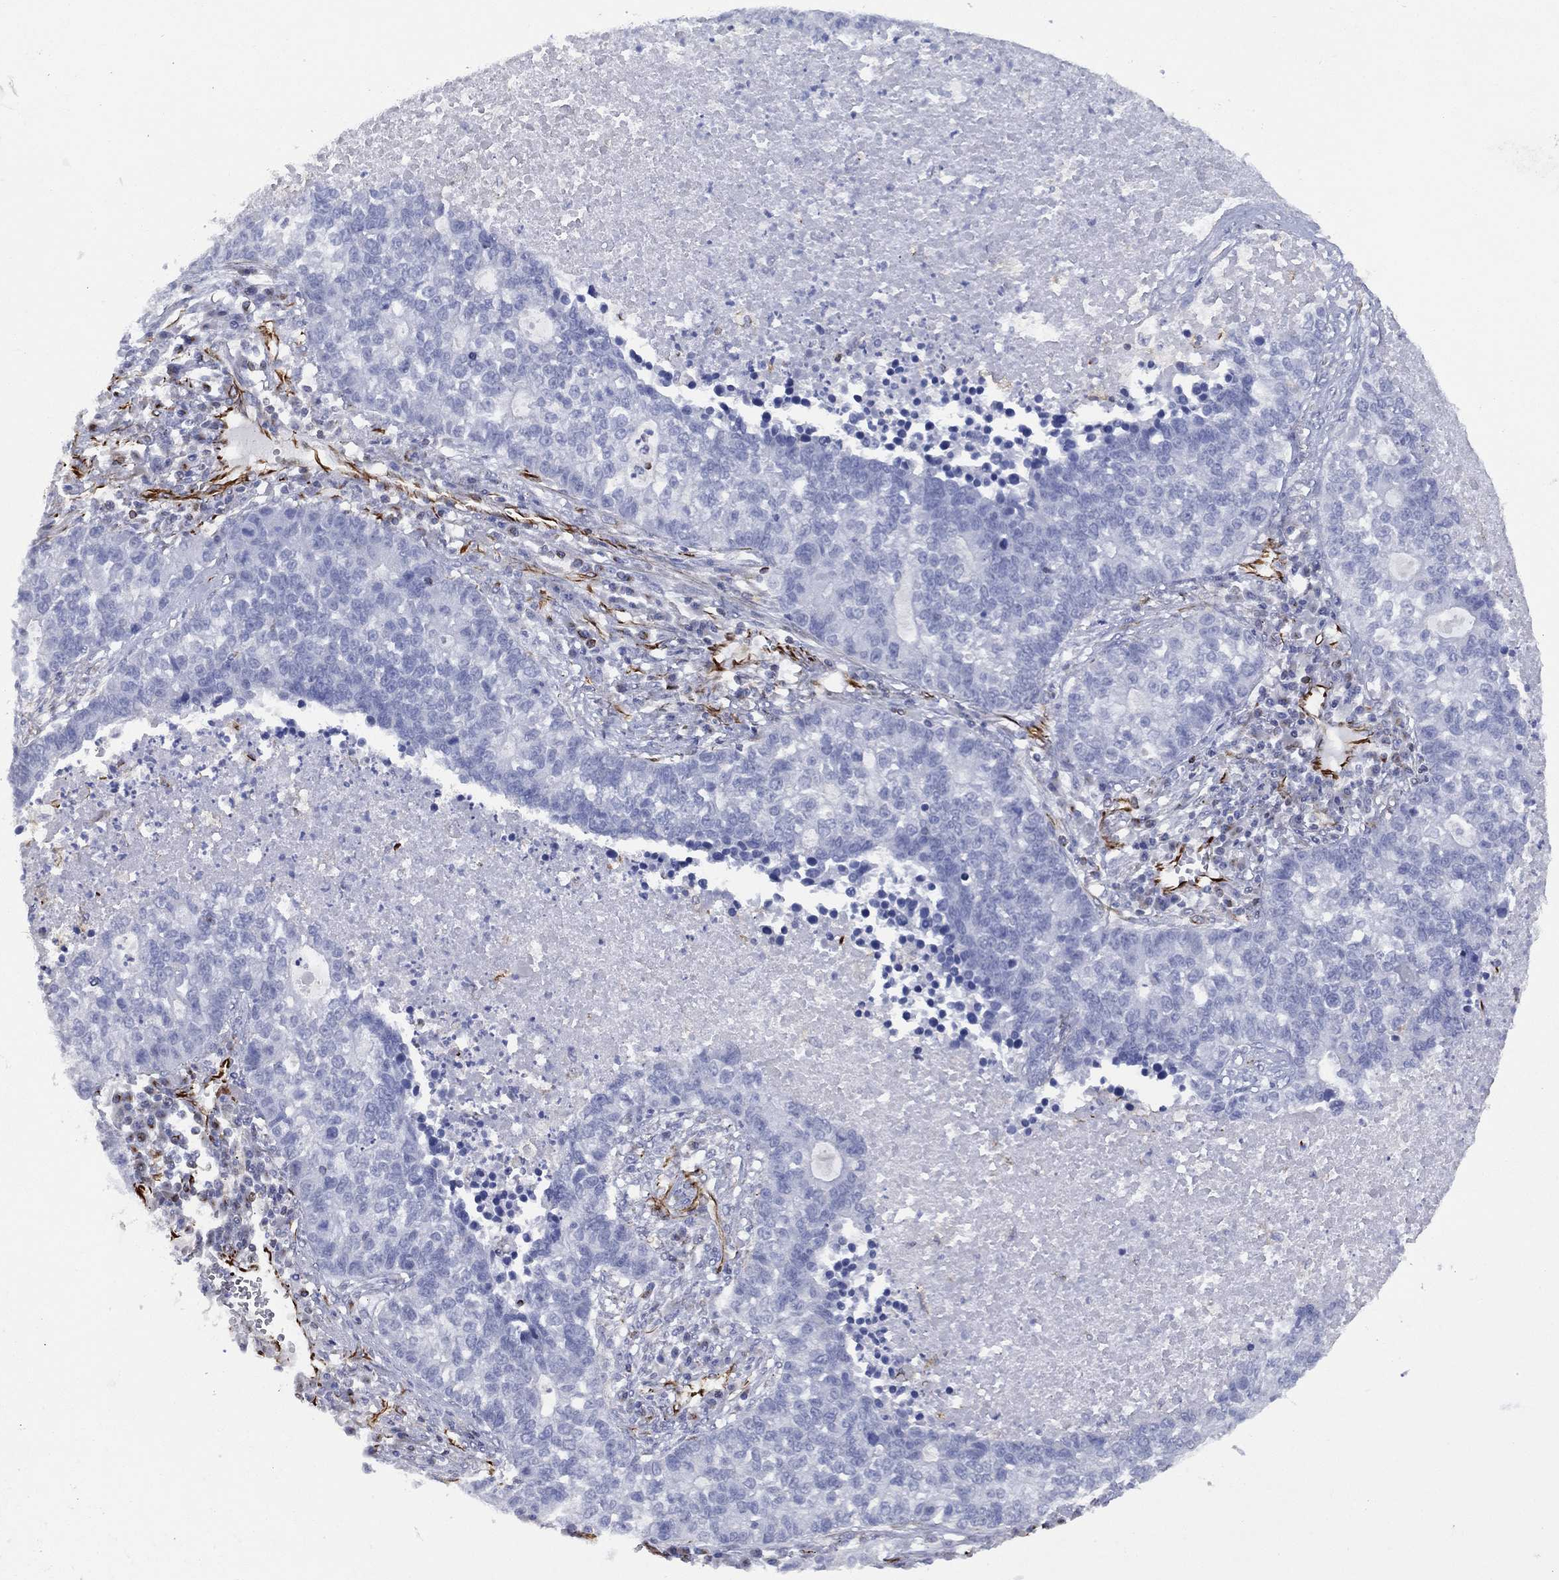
{"staining": {"intensity": "negative", "quantity": "none", "location": "none"}, "tissue": "lung cancer", "cell_type": "Tumor cells", "image_type": "cancer", "snomed": [{"axis": "morphology", "description": "Adenocarcinoma, NOS"}, {"axis": "topography", "description": "Lung"}], "caption": "This is a micrograph of immunohistochemistry staining of lung adenocarcinoma, which shows no staining in tumor cells. (Brightfield microscopy of DAB immunohistochemistry (IHC) at high magnification).", "gene": "MAS1", "patient": {"sex": "male", "age": 57}}